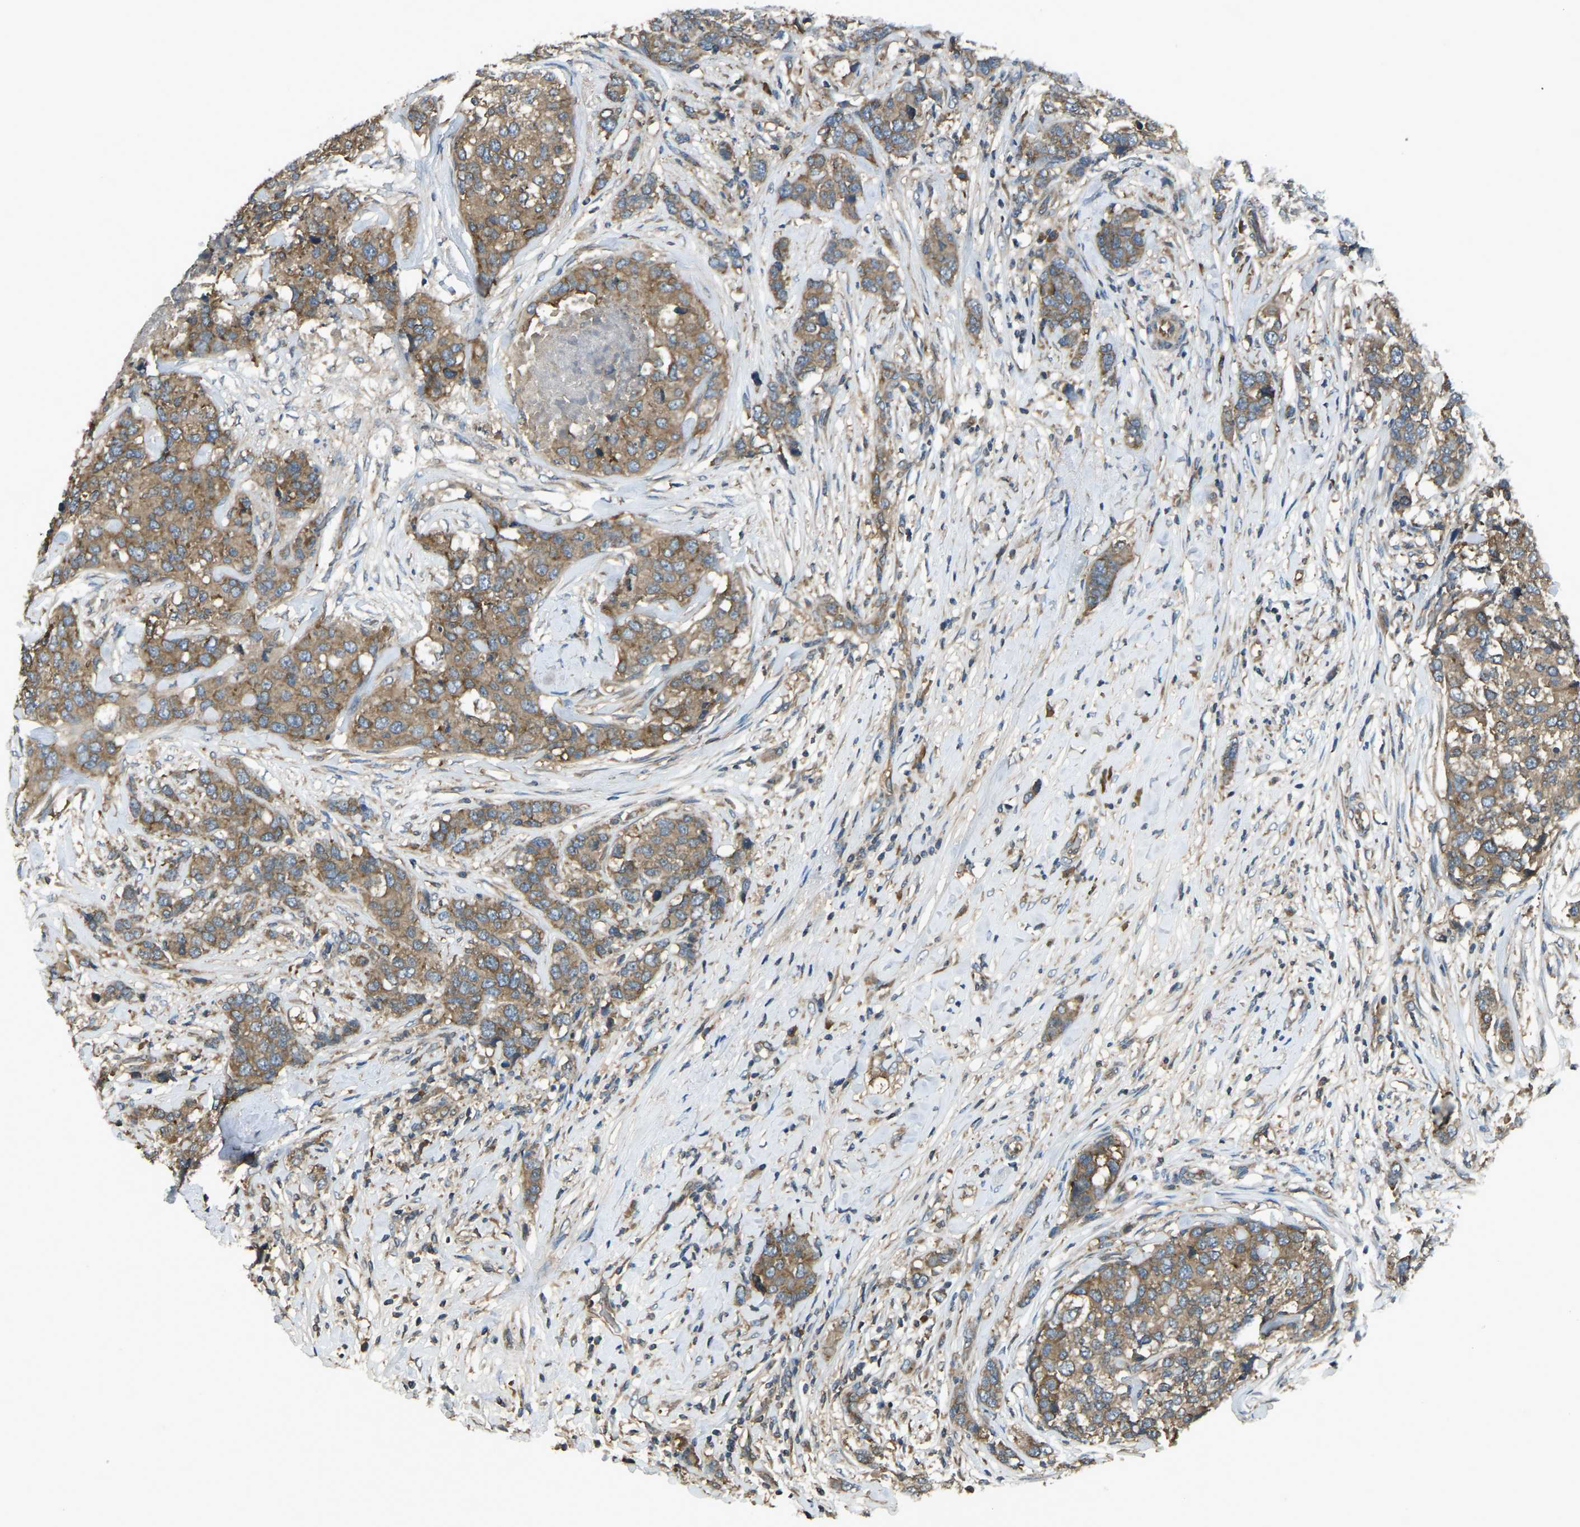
{"staining": {"intensity": "moderate", "quantity": ">75%", "location": "cytoplasmic/membranous"}, "tissue": "breast cancer", "cell_type": "Tumor cells", "image_type": "cancer", "snomed": [{"axis": "morphology", "description": "Lobular carcinoma"}, {"axis": "topography", "description": "Breast"}], "caption": "This micrograph reveals immunohistochemistry staining of breast cancer (lobular carcinoma), with medium moderate cytoplasmic/membranous staining in approximately >75% of tumor cells.", "gene": "AIMP1", "patient": {"sex": "female", "age": 59}}